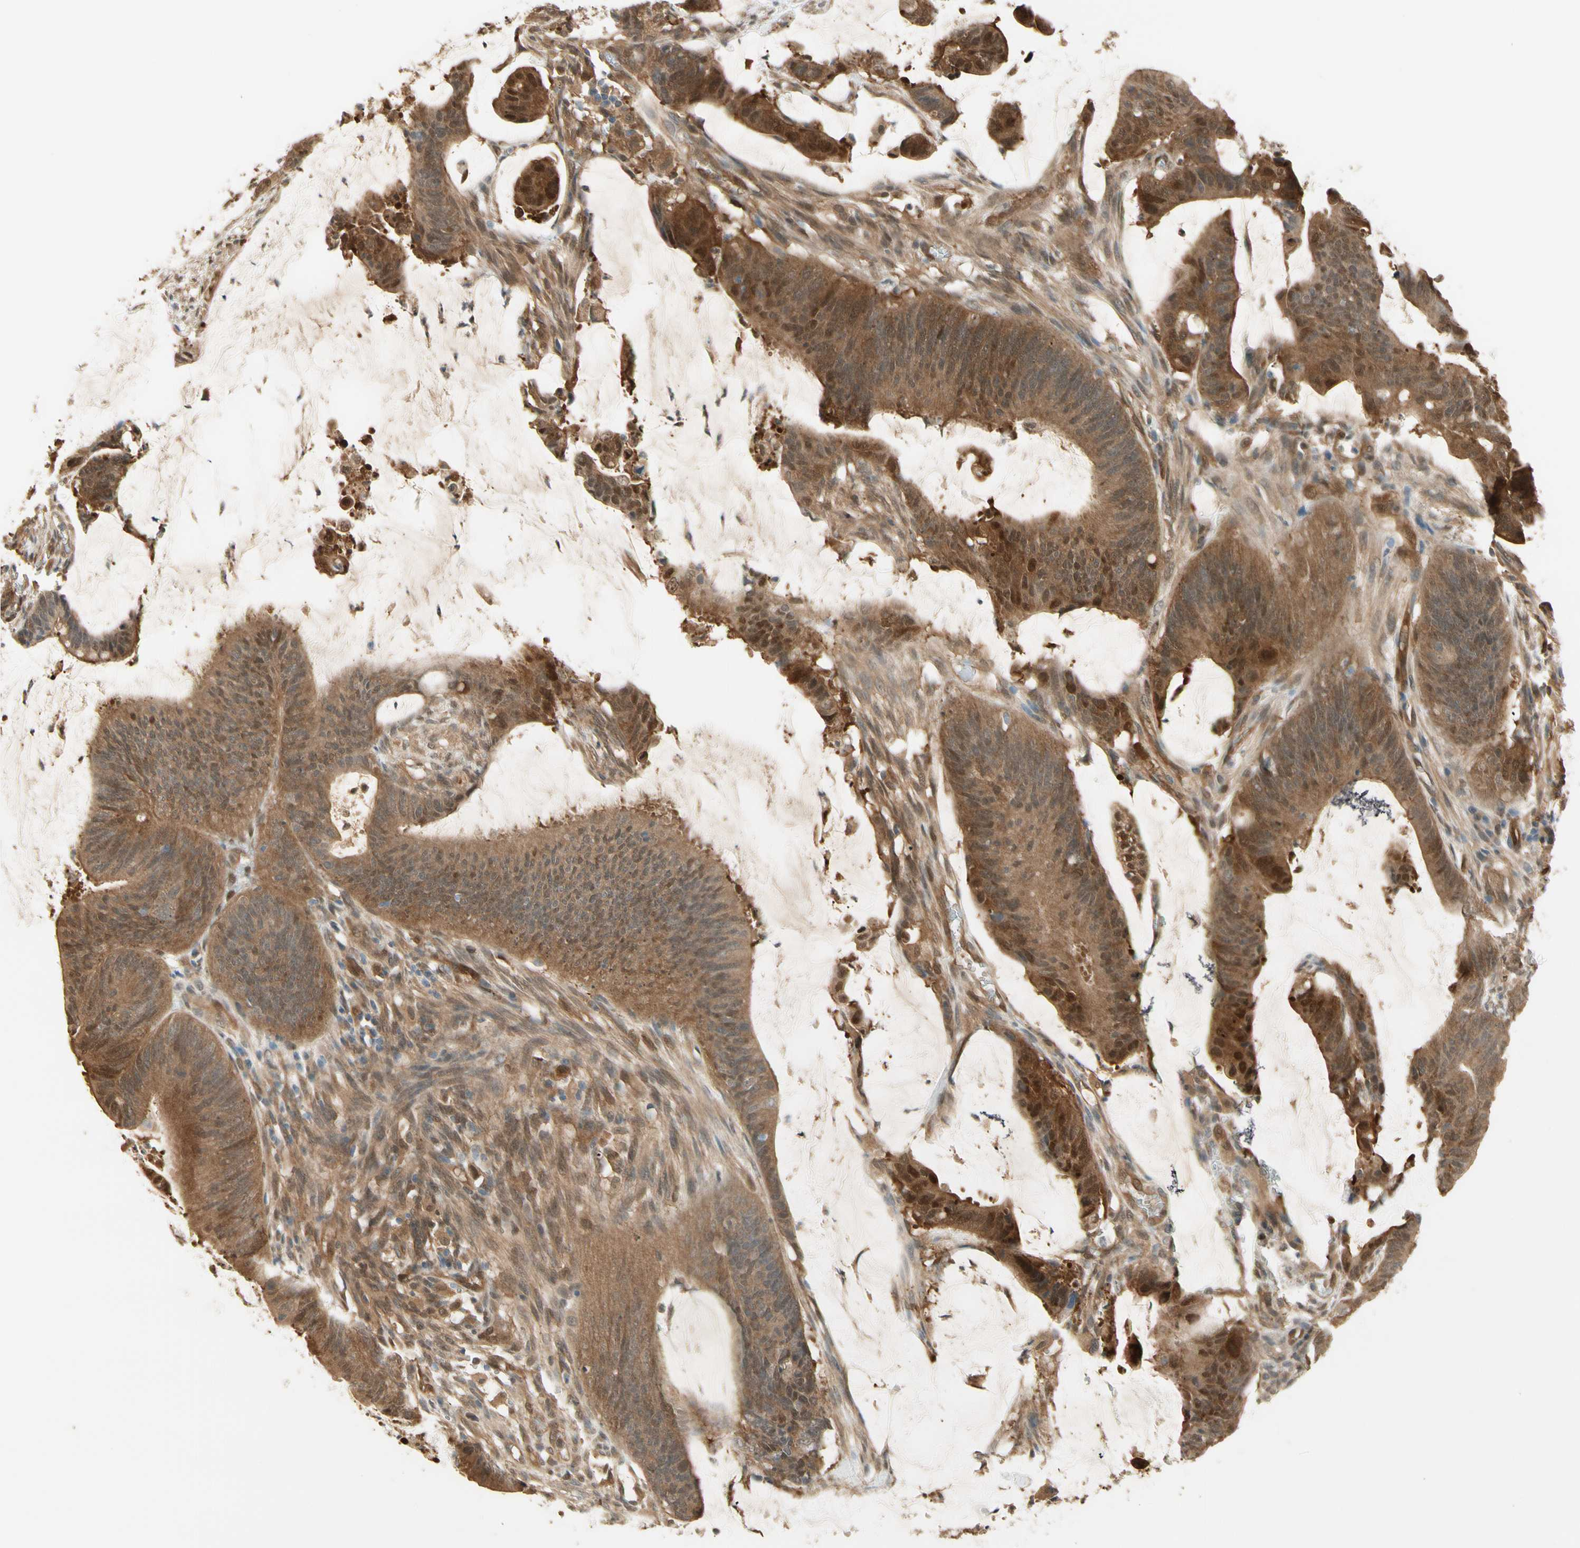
{"staining": {"intensity": "moderate", "quantity": ">75%", "location": "cytoplasmic/membranous,nuclear"}, "tissue": "colorectal cancer", "cell_type": "Tumor cells", "image_type": "cancer", "snomed": [{"axis": "morphology", "description": "Adenocarcinoma, NOS"}, {"axis": "topography", "description": "Rectum"}], "caption": "The photomicrograph shows a brown stain indicating the presence of a protein in the cytoplasmic/membranous and nuclear of tumor cells in colorectal adenocarcinoma.", "gene": "SERPINB6", "patient": {"sex": "female", "age": 66}}